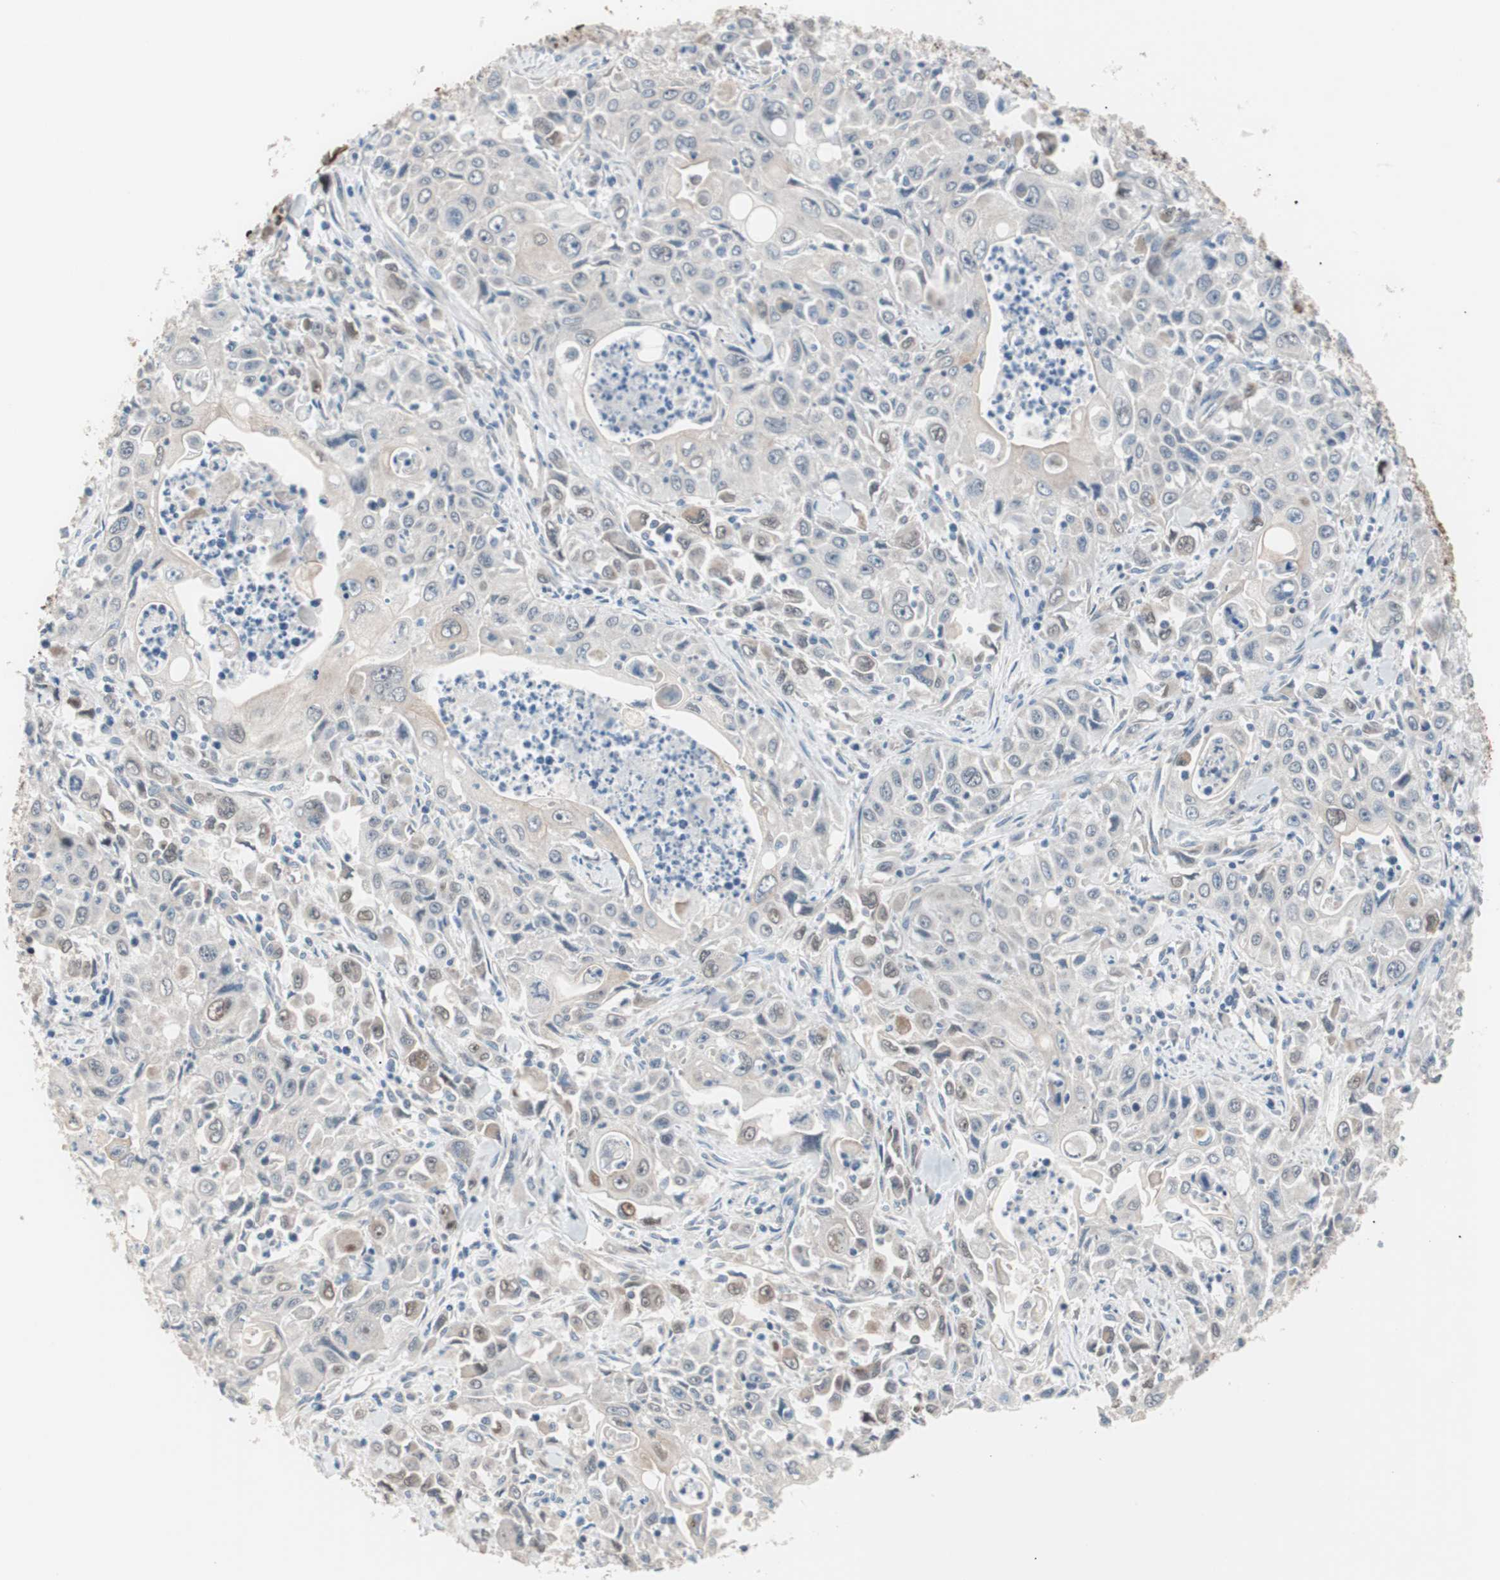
{"staining": {"intensity": "weak", "quantity": "<25%", "location": "cytoplasmic/membranous"}, "tissue": "pancreatic cancer", "cell_type": "Tumor cells", "image_type": "cancer", "snomed": [{"axis": "morphology", "description": "Adenocarcinoma, NOS"}, {"axis": "topography", "description": "Pancreas"}], "caption": "Immunohistochemistry photomicrograph of pancreatic cancer (adenocarcinoma) stained for a protein (brown), which demonstrates no expression in tumor cells.", "gene": "SMG1", "patient": {"sex": "male", "age": 70}}